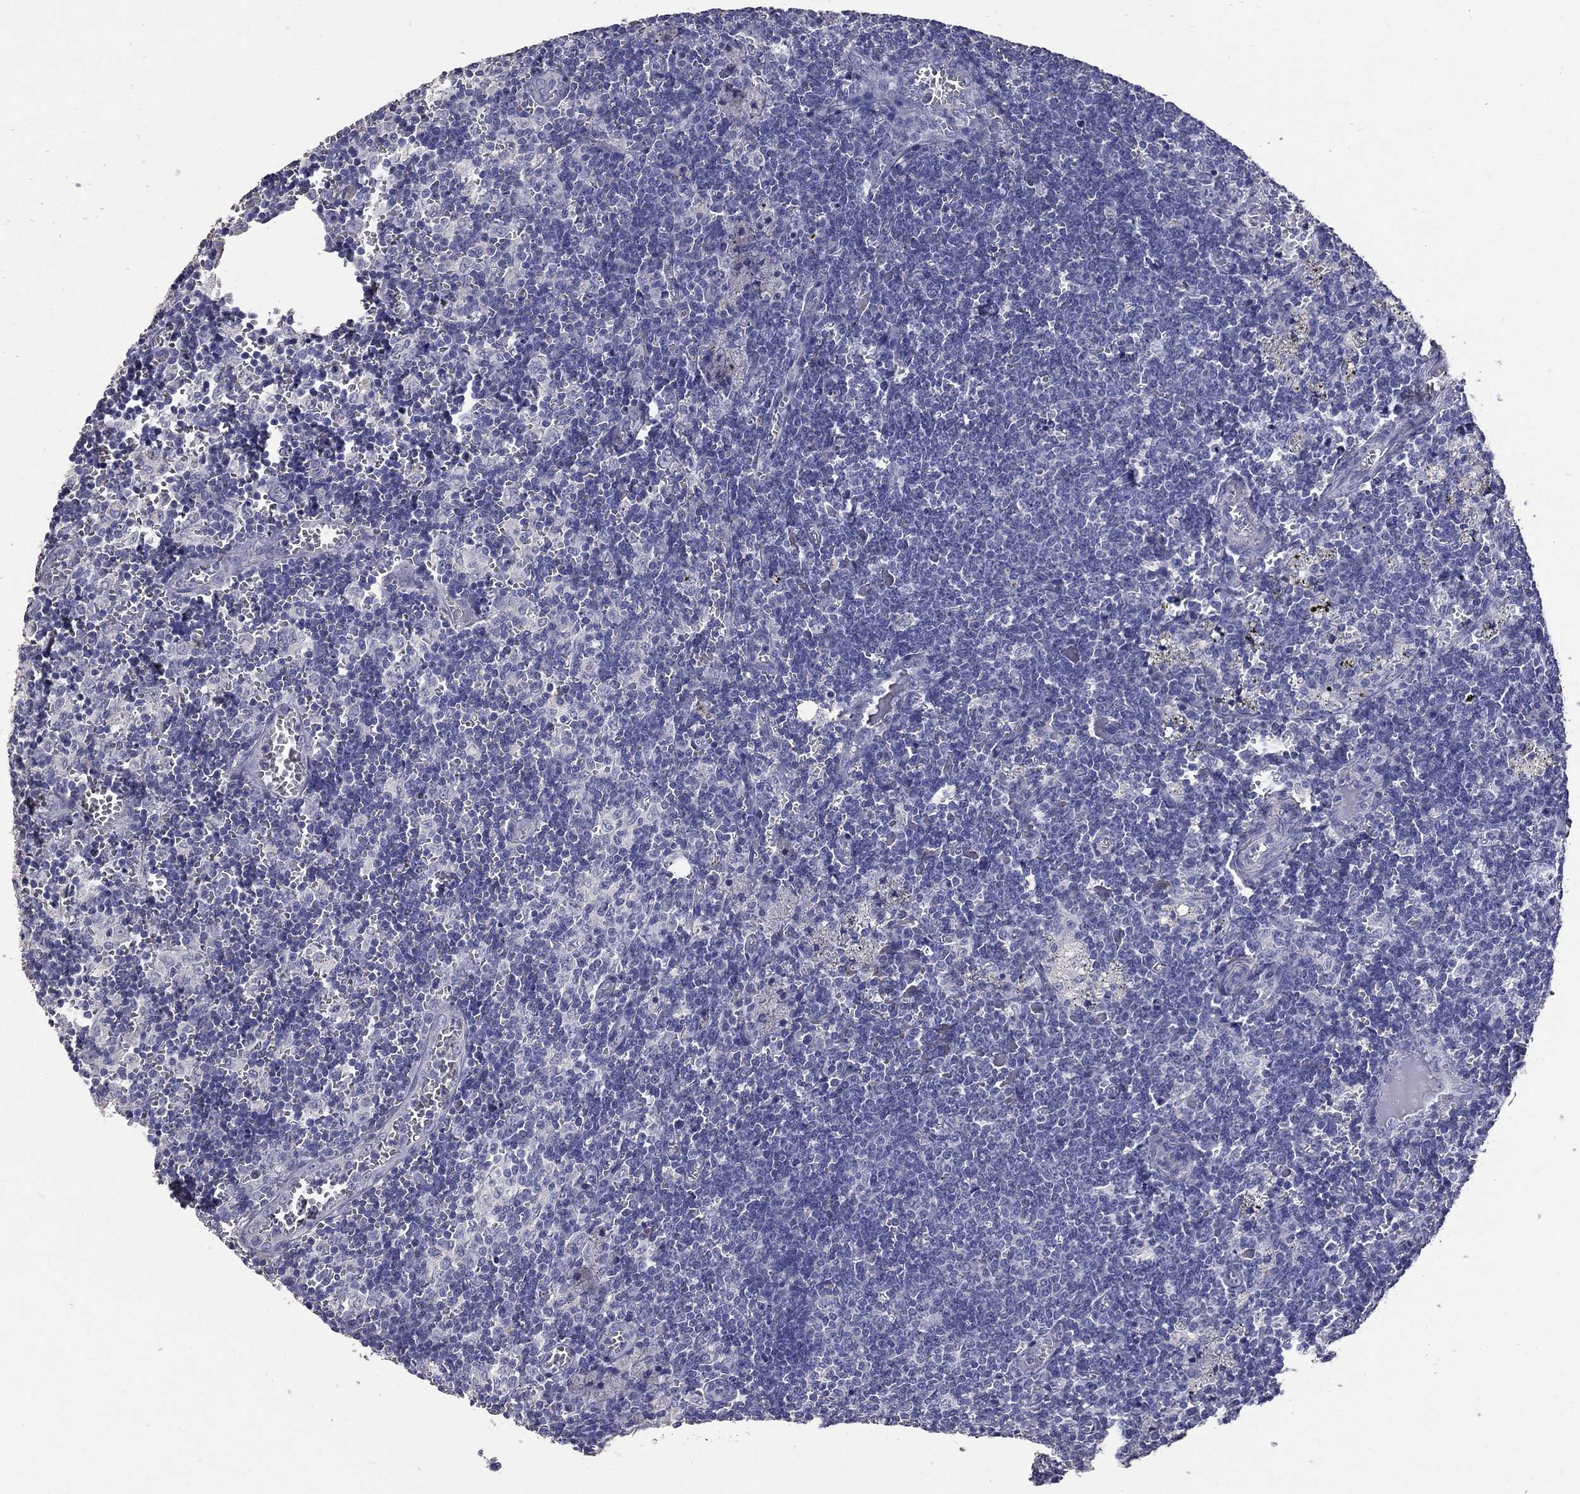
{"staining": {"intensity": "negative", "quantity": "none", "location": "none"}, "tissue": "lymph node", "cell_type": "Germinal center cells", "image_type": "normal", "snomed": [{"axis": "morphology", "description": "Normal tissue, NOS"}, {"axis": "topography", "description": "Lymph node"}], "caption": "DAB (3,3'-diaminobenzidine) immunohistochemical staining of normal human lymph node exhibits no significant expression in germinal center cells.", "gene": "ANXA10", "patient": {"sex": "male", "age": 62}}